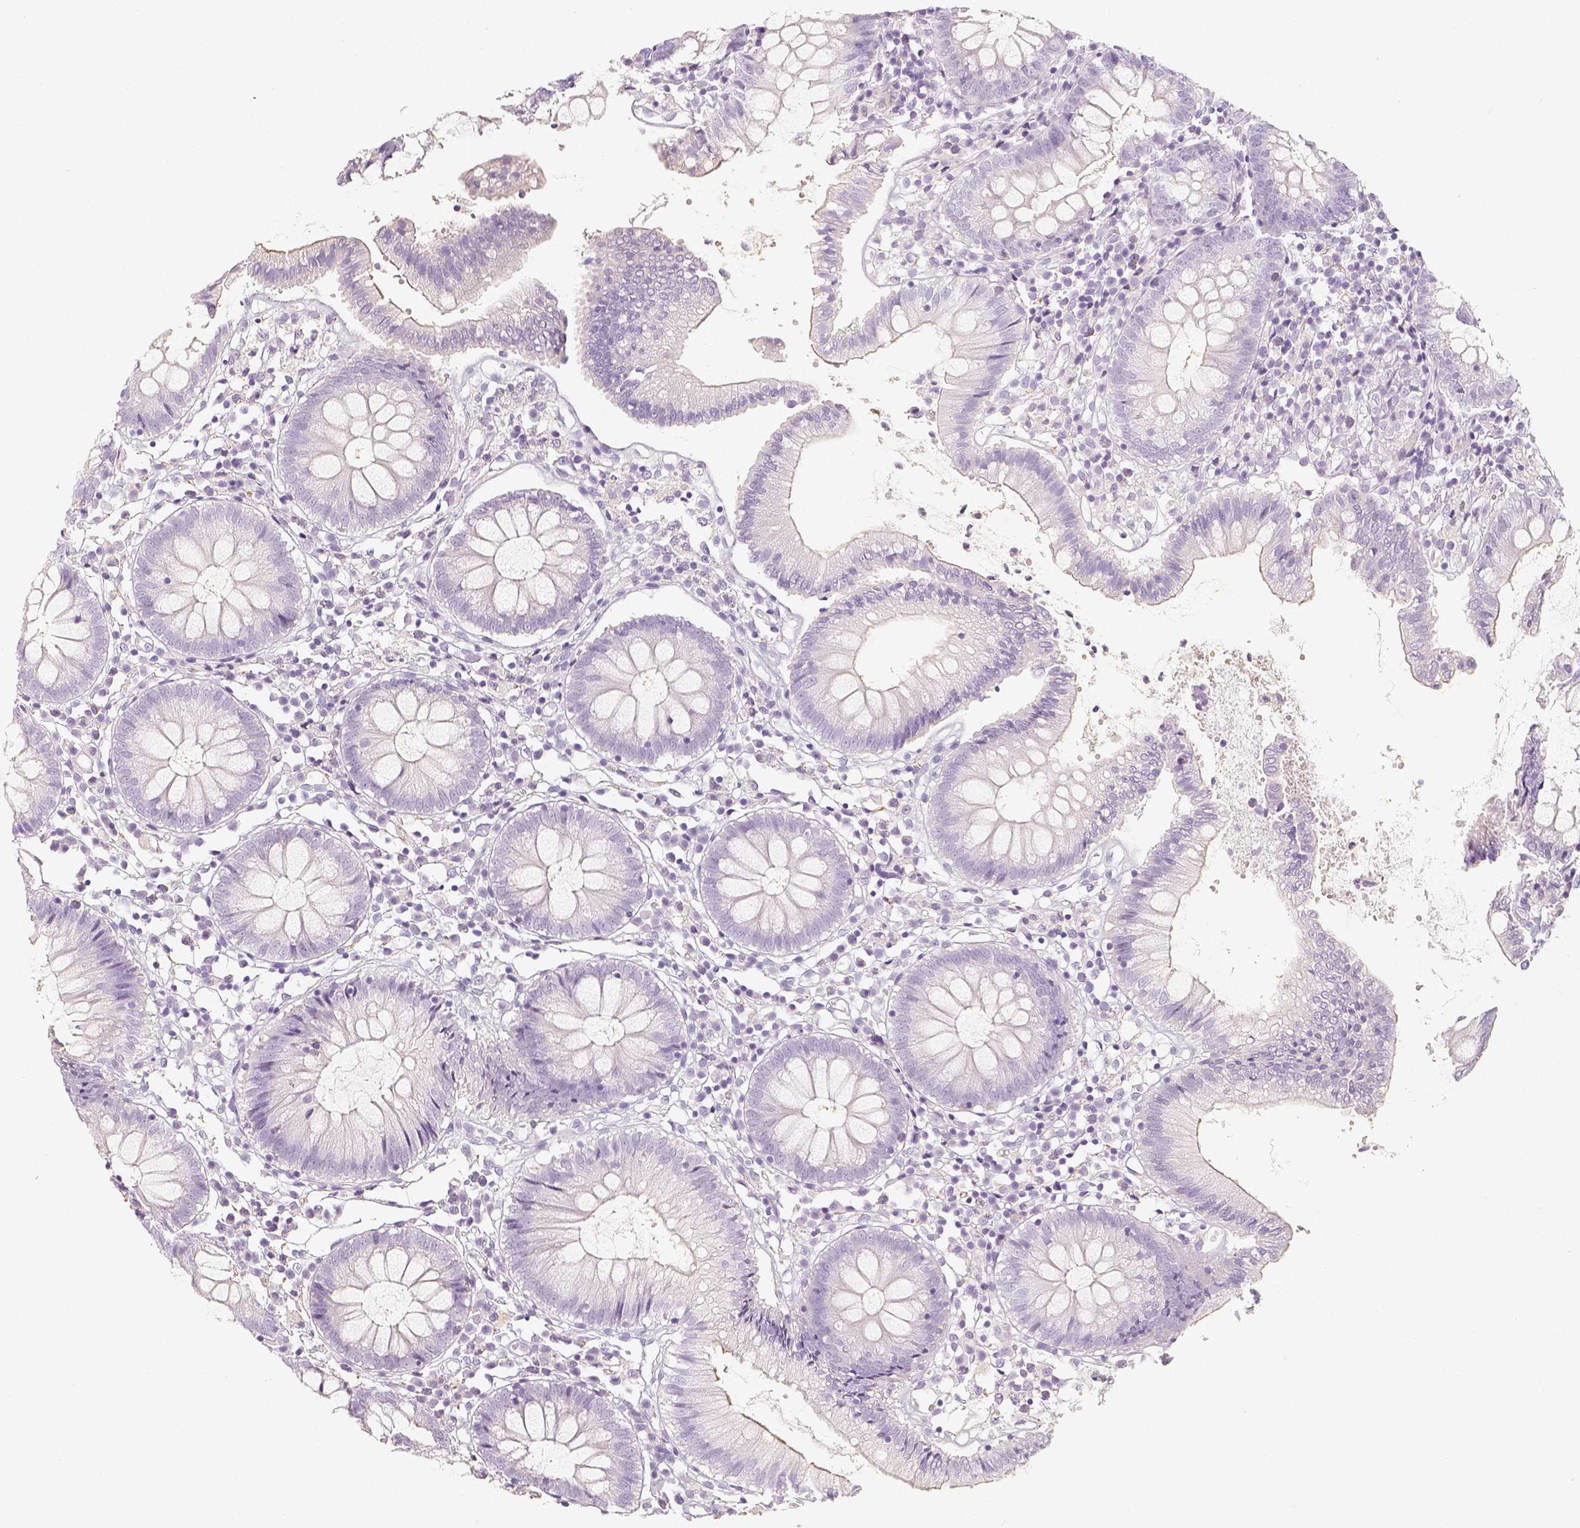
{"staining": {"intensity": "negative", "quantity": "none", "location": "none"}, "tissue": "colon", "cell_type": "Endothelial cells", "image_type": "normal", "snomed": [{"axis": "morphology", "description": "Normal tissue, NOS"}, {"axis": "morphology", "description": "Adenocarcinoma, NOS"}, {"axis": "topography", "description": "Colon"}], "caption": "Human colon stained for a protein using immunohistochemistry shows no staining in endothelial cells.", "gene": "NECAB2", "patient": {"sex": "male", "age": 83}}